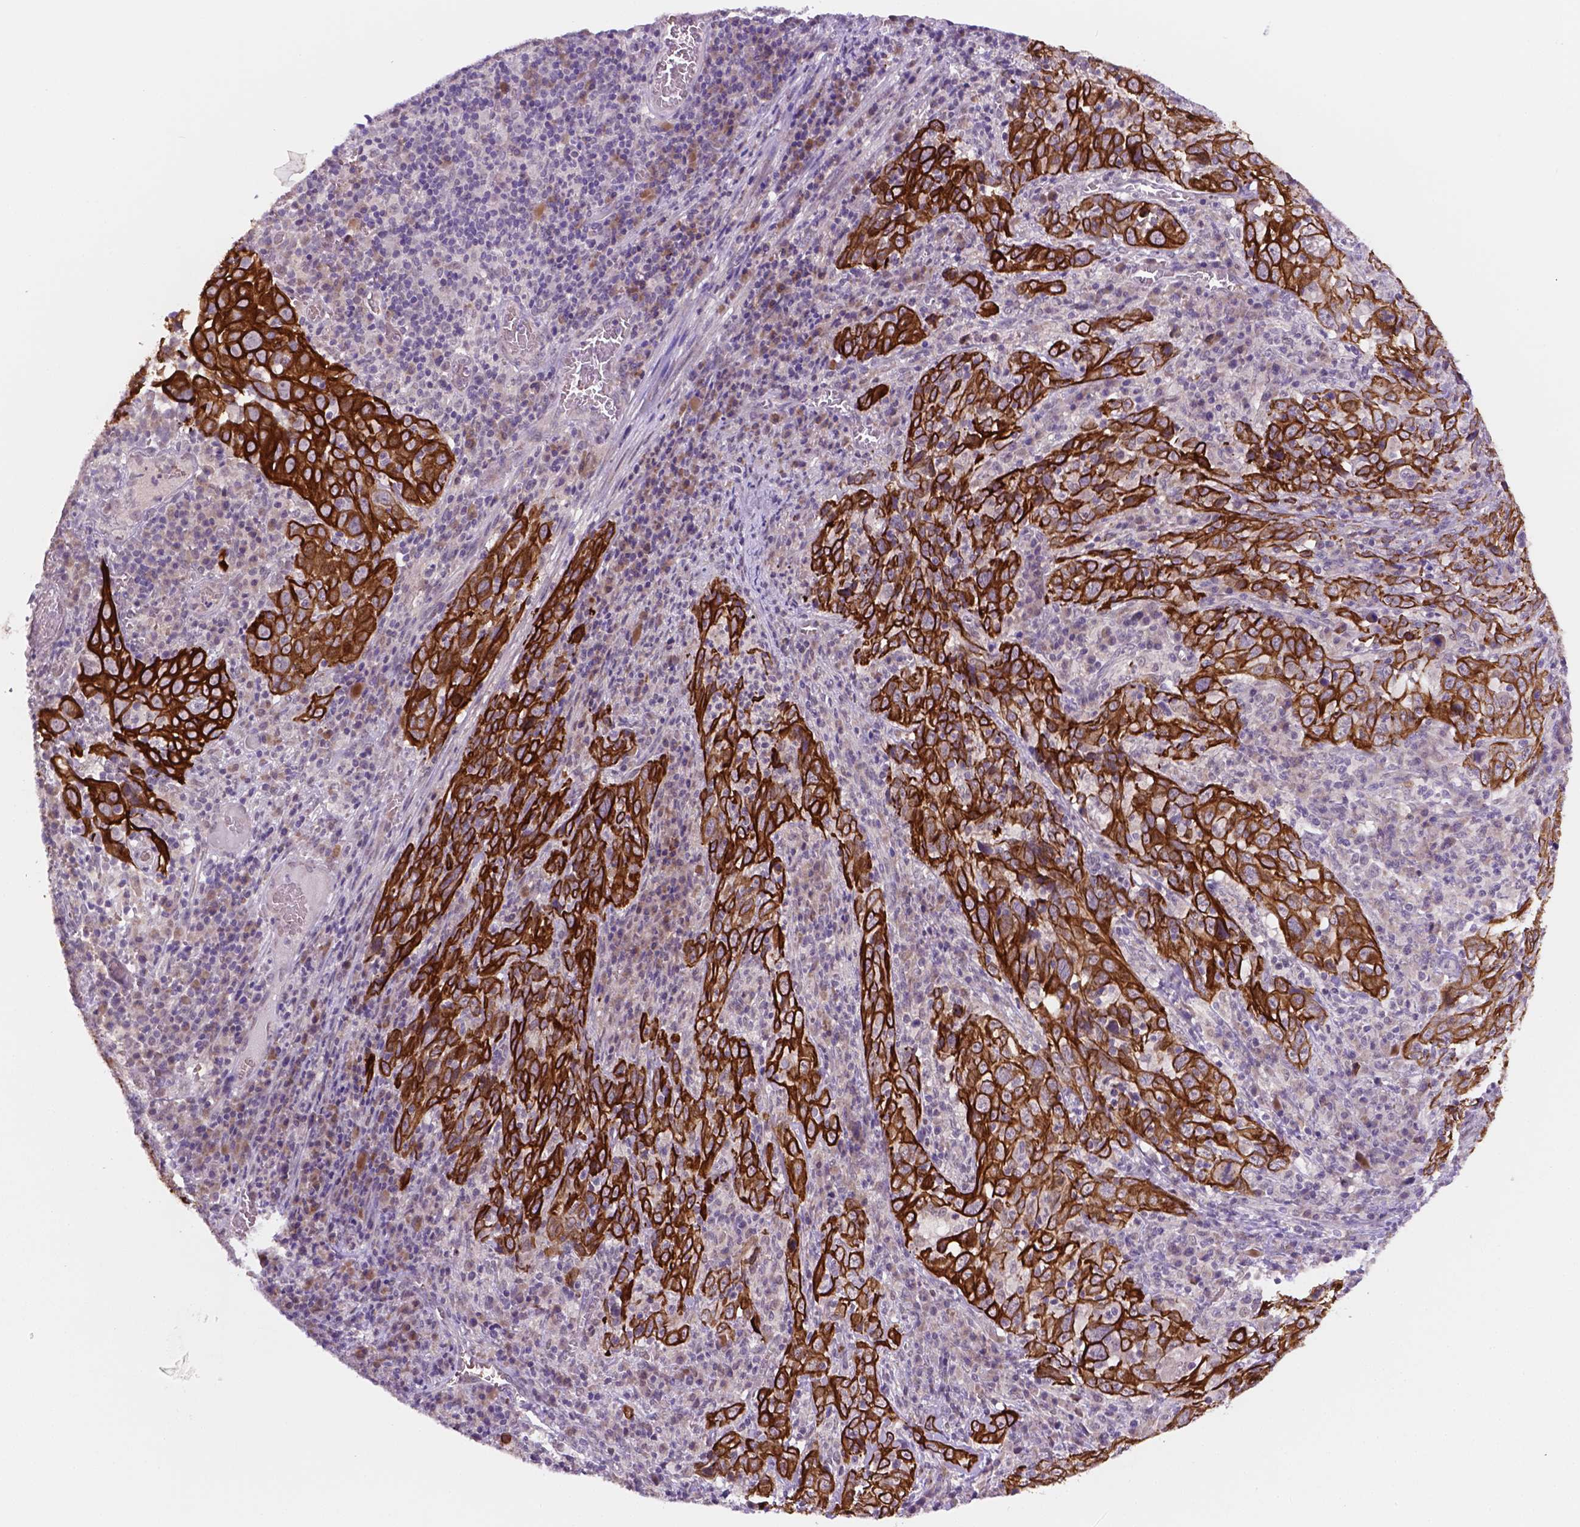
{"staining": {"intensity": "strong", "quantity": ">75%", "location": "cytoplasmic/membranous"}, "tissue": "cervical cancer", "cell_type": "Tumor cells", "image_type": "cancer", "snomed": [{"axis": "morphology", "description": "Squamous cell carcinoma, NOS"}, {"axis": "topography", "description": "Cervix"}], "caption": "Strong cytoplasmic/membranous protein staining is appreciated in approximately >75% of tumor cells in cervical cancer (squamous cell carcinoma). (IHC, brightfield microscopy, high magnification).", "gene": "SHLD3", "patient": {"sex": "female", "age": 46}}